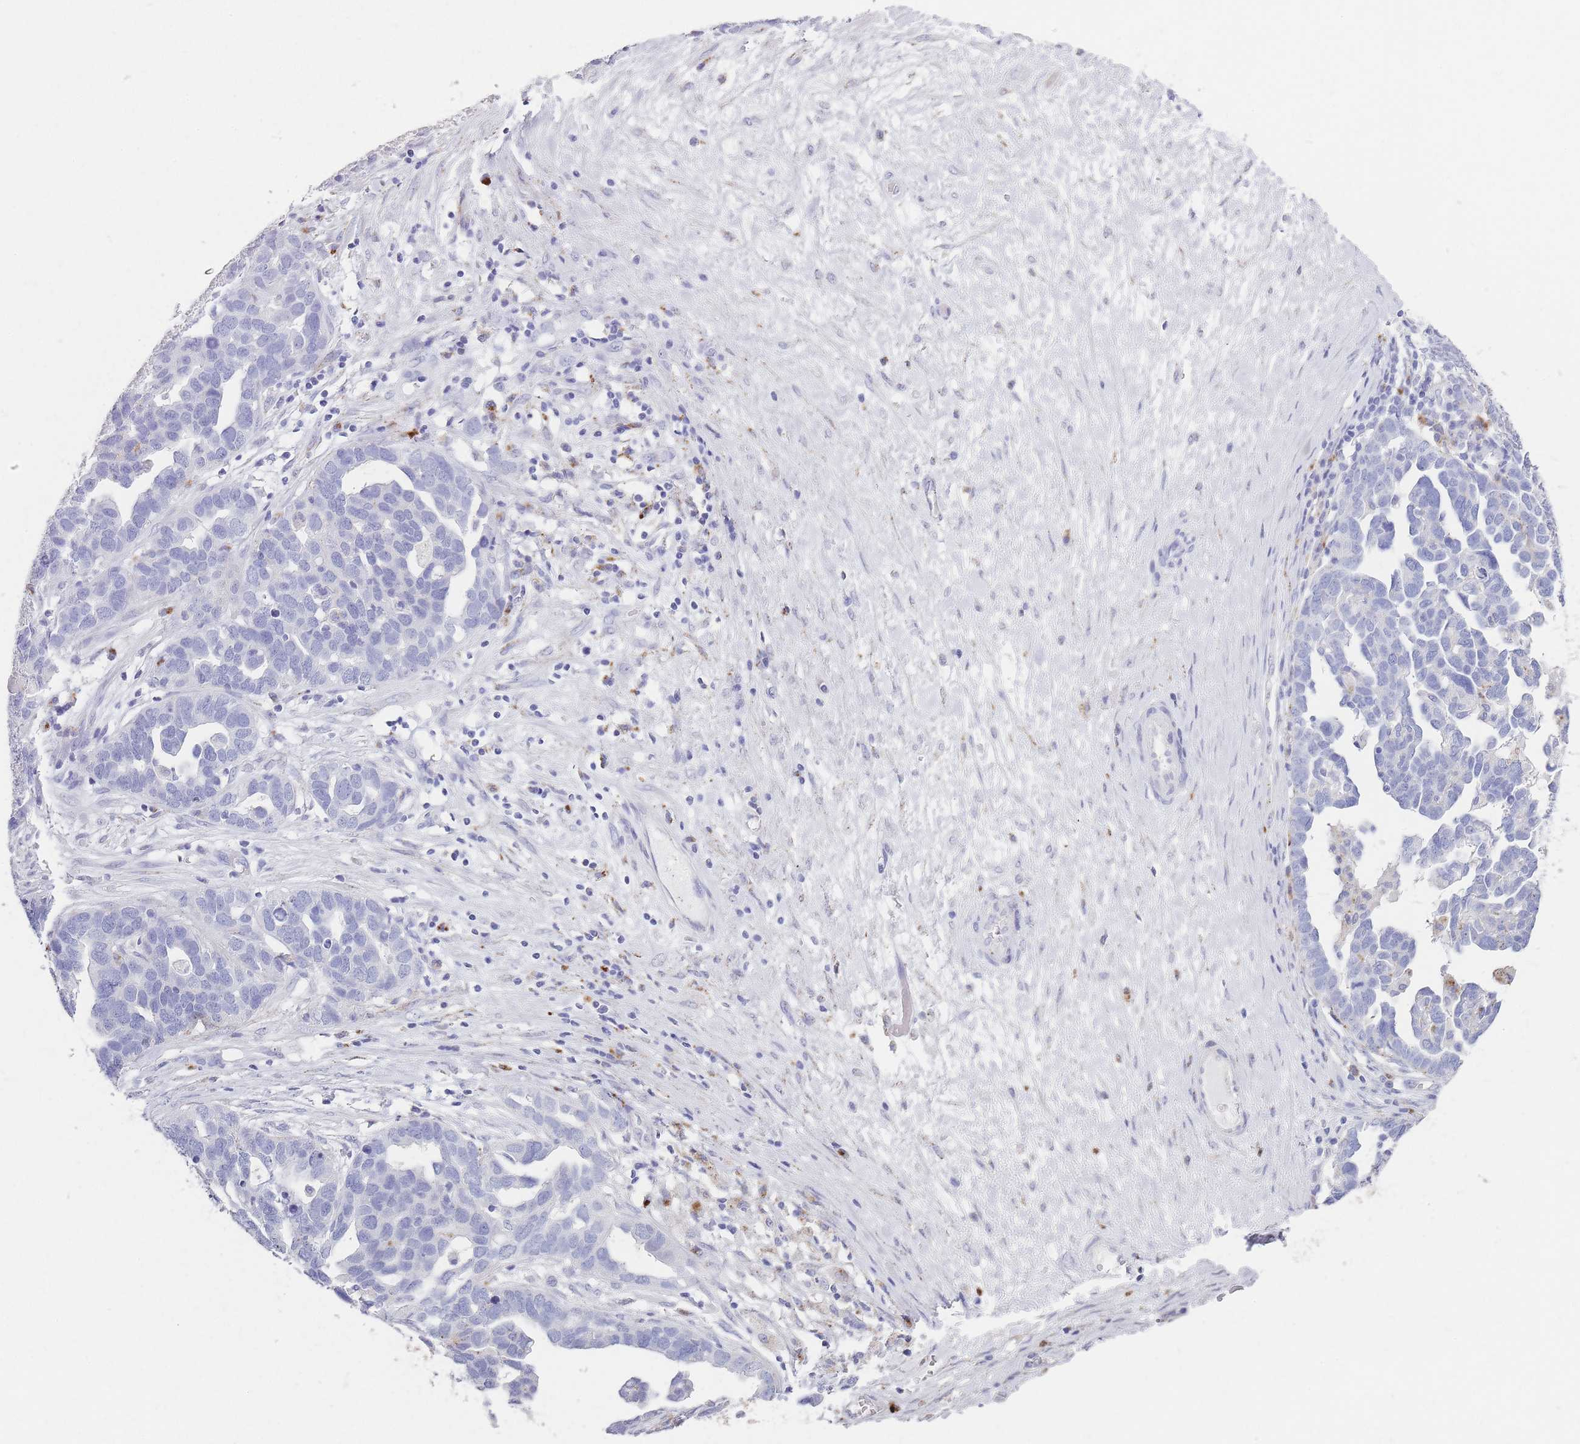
{"staining": {"intensity": "negative", "quantity": "none", "location": "none"}, "tissue": "ovarian cancer", "cell_type": "Tumor cells", "image_type": "cancer", "snomed": [{"axis": "morphology", "description": "Cystadenocarcinoma, serous, NOS"}, {"axis": "topography", "description": "Ovary"}], "caption": "This photomicrograph is of ovarian cancer (serous cystadenocarcinoma) stained with immunohistochemistry (IHC) to label a protein in brown with the nuclei are counter-stained blue. There is no positivity in tumor cells. (DAB immunohistochemistry (IHC) with hematoxylin counter stain).", "gene": "RHO", "patient": {"sex": "female", "age": 54}}